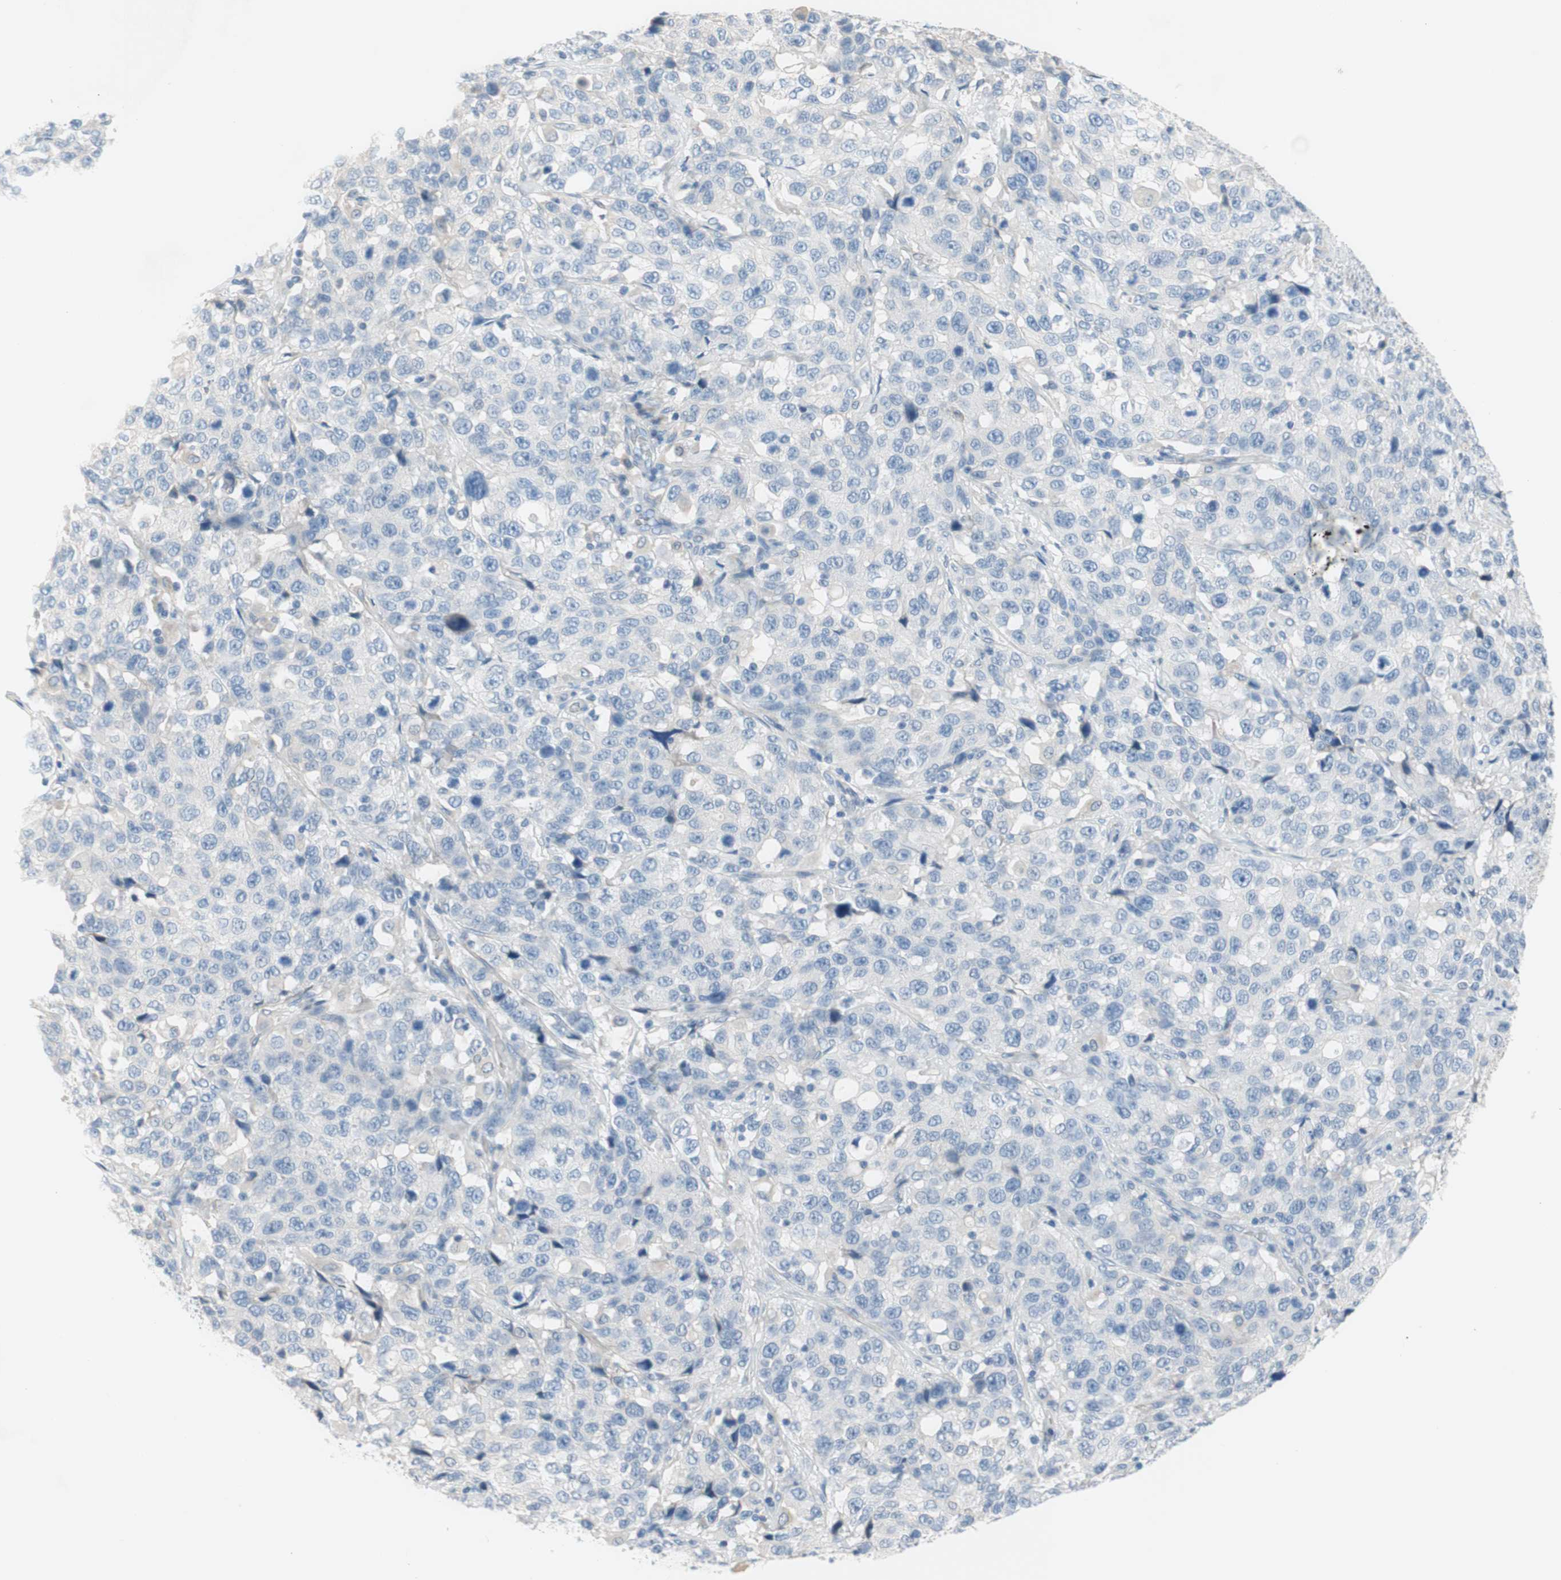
{"staining": {"intensity": "negative", "quantity": "none", "location": "none"}, "tissue": "stomach cancer", "cell_type": "Tumor cells", "image_type": "cancer", "snomed": [{"axis": "morphology", "description": "Normal tissue, NOS"}, {"axis": "morphology", "description": "Adenocarcinoma, NOS"}, {"axis": "topography", "description": "Stomach"}], "caption": "Immunohistochemistry (IHC) of stomach cancer shows no positivity in tumor cells.", "gene": "FDFT1", "patient": {"sex": "male", "age": 48}}